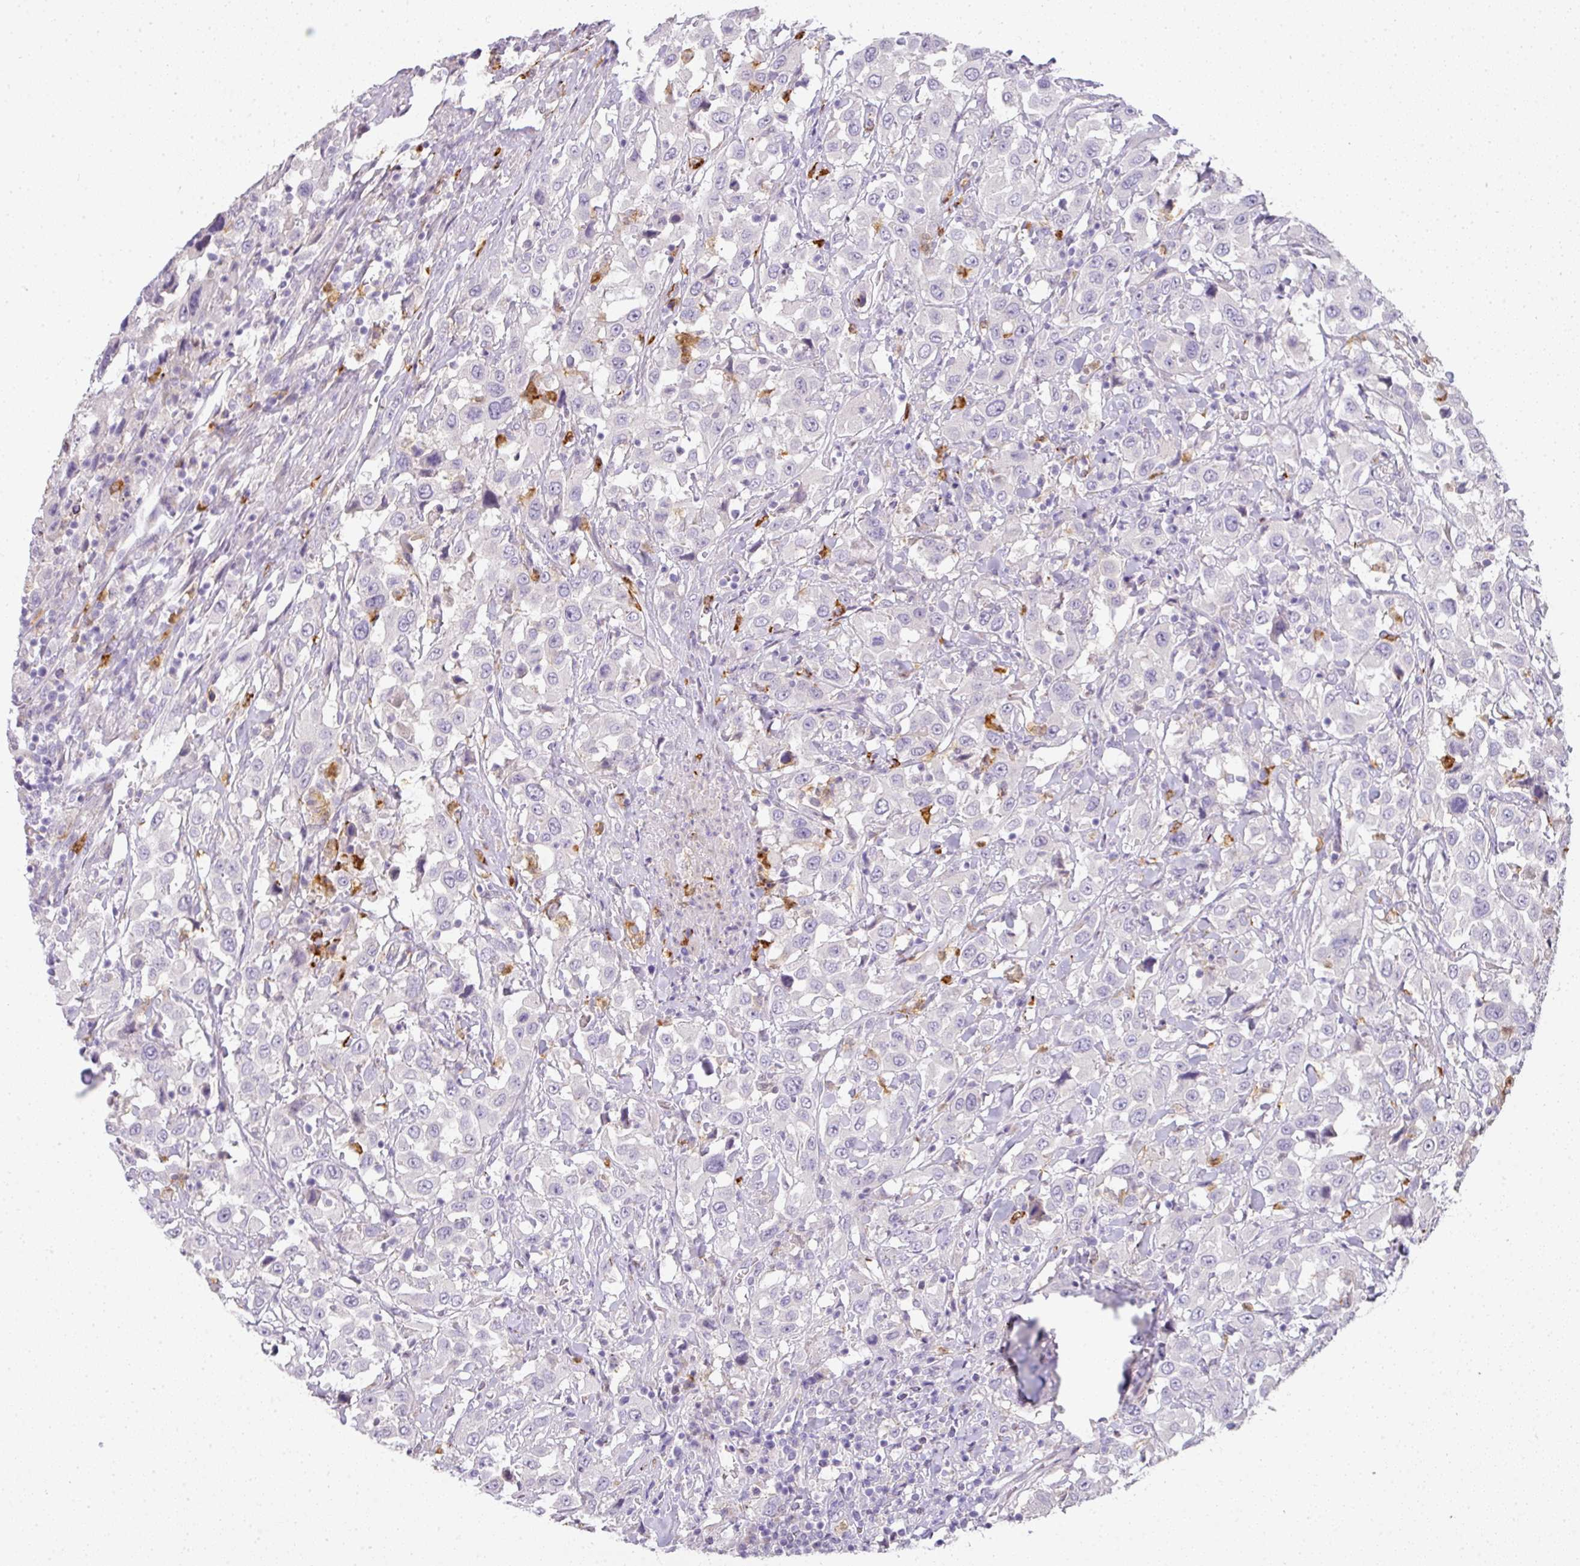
{"staining": {"intensity": "negative", "quantity": "none", "location": "none"}, "tissue": "urothelial cancer", "cell_type": "Tumor cells", "image_type": "cancer", "snomed": [{"axis": "morphology", "description": "Urothelial carcinoma, High grade"}, {"axis": "topography", "description": "Urinary bladder"}], "caption": "Tumor cells show no significant staining in urothelial cancer.", "gene": "HHEX", "patient": {"sex": "male", "age": 61}}